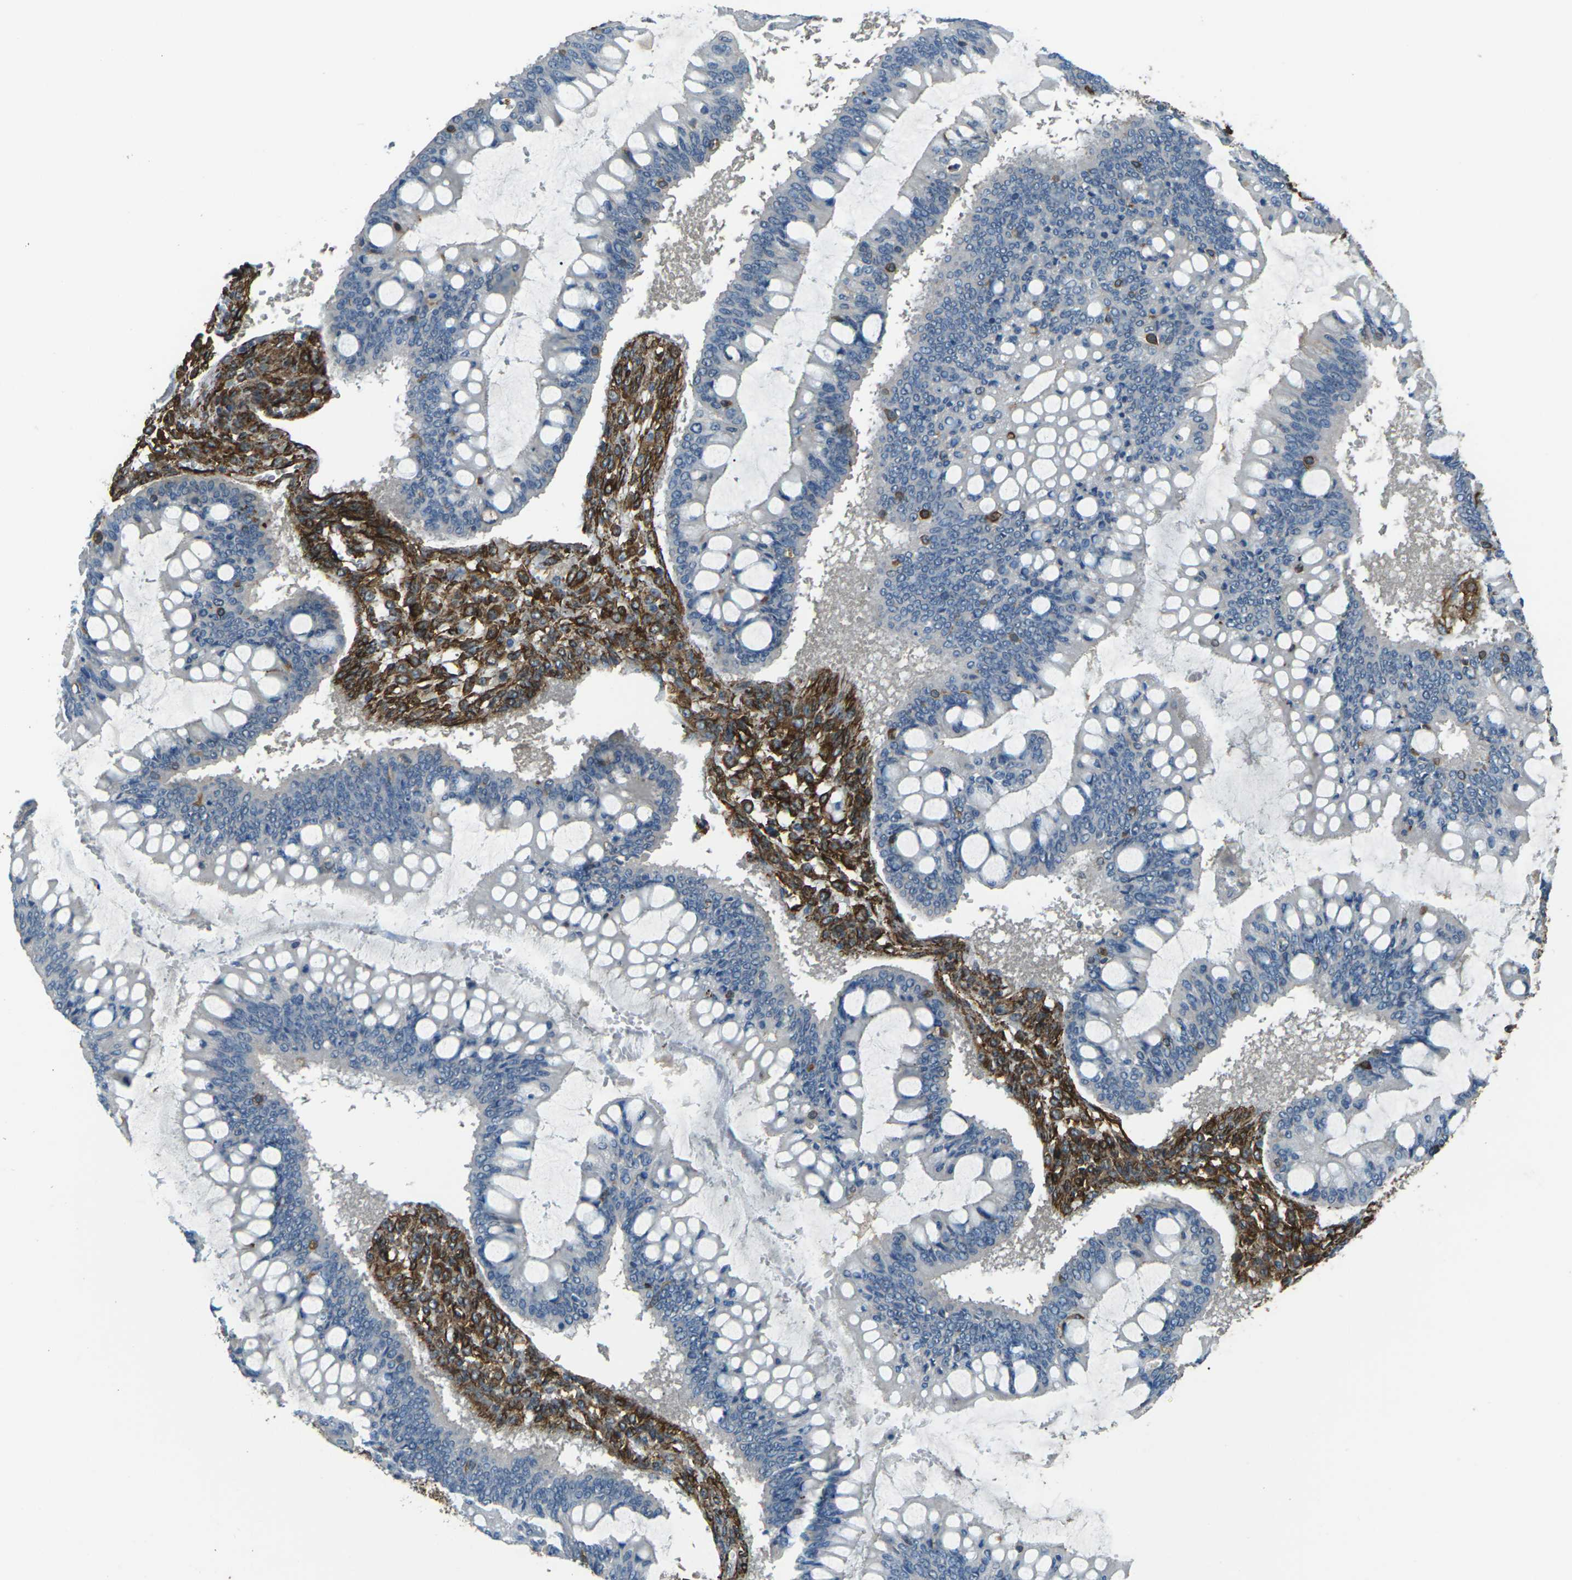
{"staining": {"intensity": "negative", "quantity": "none", "location": "none"}, "tissue": "ovarian cancer", "cell_type": "Tumor cells", "image_type": "cancer", "snomed": [{"axis": "morphology", "description": "Cystadenocarcinoma, mucinous, NOS"}, {"axis": "topography", "description": "Ovary"}], "caption": "Immunohistochemistry histopathology image of neoplastic tissue: mucinous cystadenocarcinoma (ovarian) stained with DAB exhibits no significant protein expression in tumor cells.", "gene": "GRAMD1C", "patient": {"sex": "female", "age": 73}}